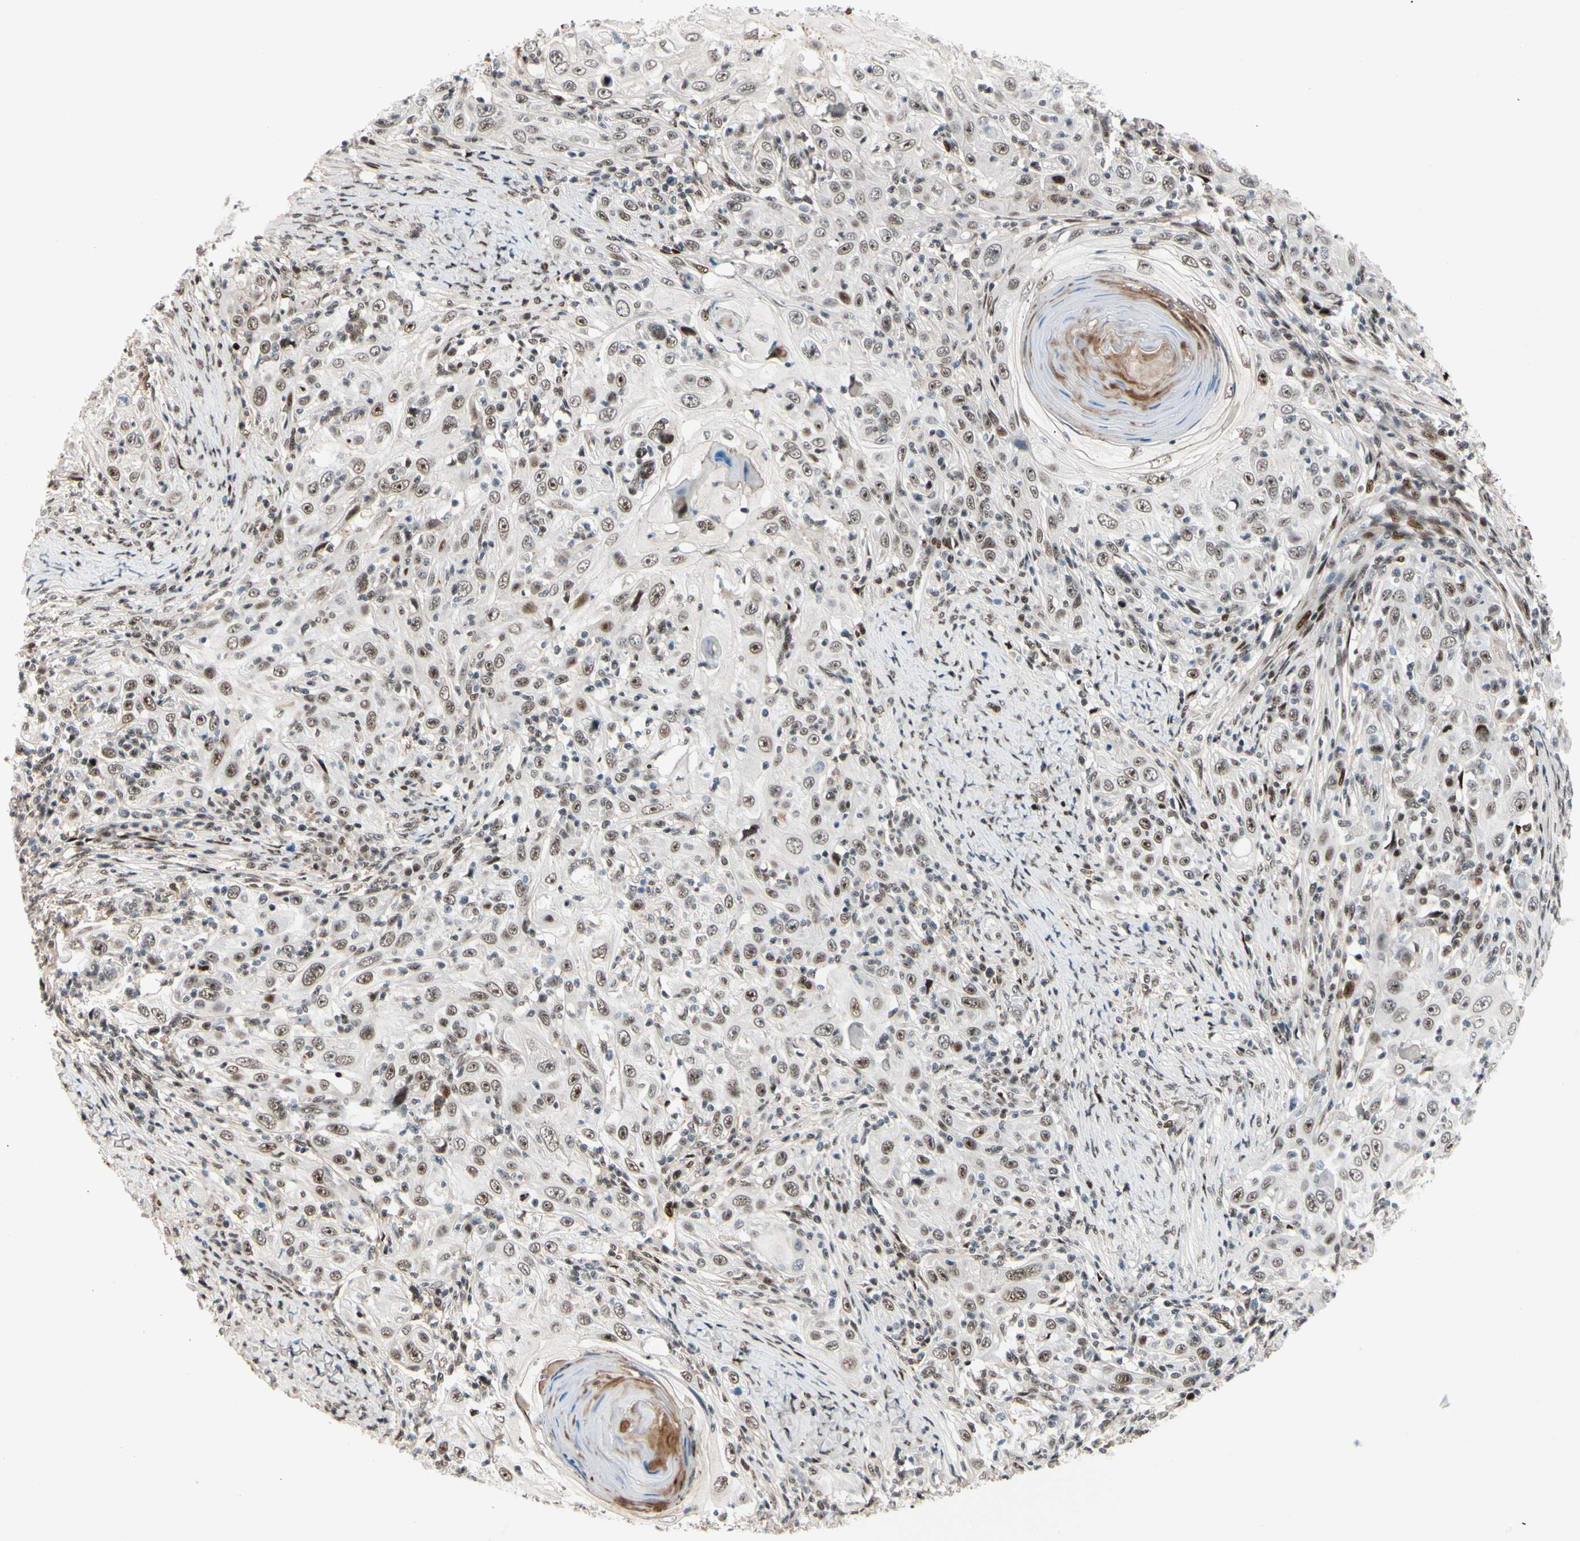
{"staining": {"intensity": "moderate", "quantity": "25%-75%", "location": "nuclear"}, "tissue": "skin cancer", "cell_type": "Tumor cells", "image_type": "cancer", "snomed": [{"axis": "morphology", "description": "Squamous cell carcinoma, NOS"}, {"axis": "topography", "description": "Skin"}], "caption": "Squamous cell carcinoma (skin) stained with a protein marker demonstrates moderate staining in tumor cells.", "gene": "FOXO3", "patient": {"sex": "female", "age": 88}}